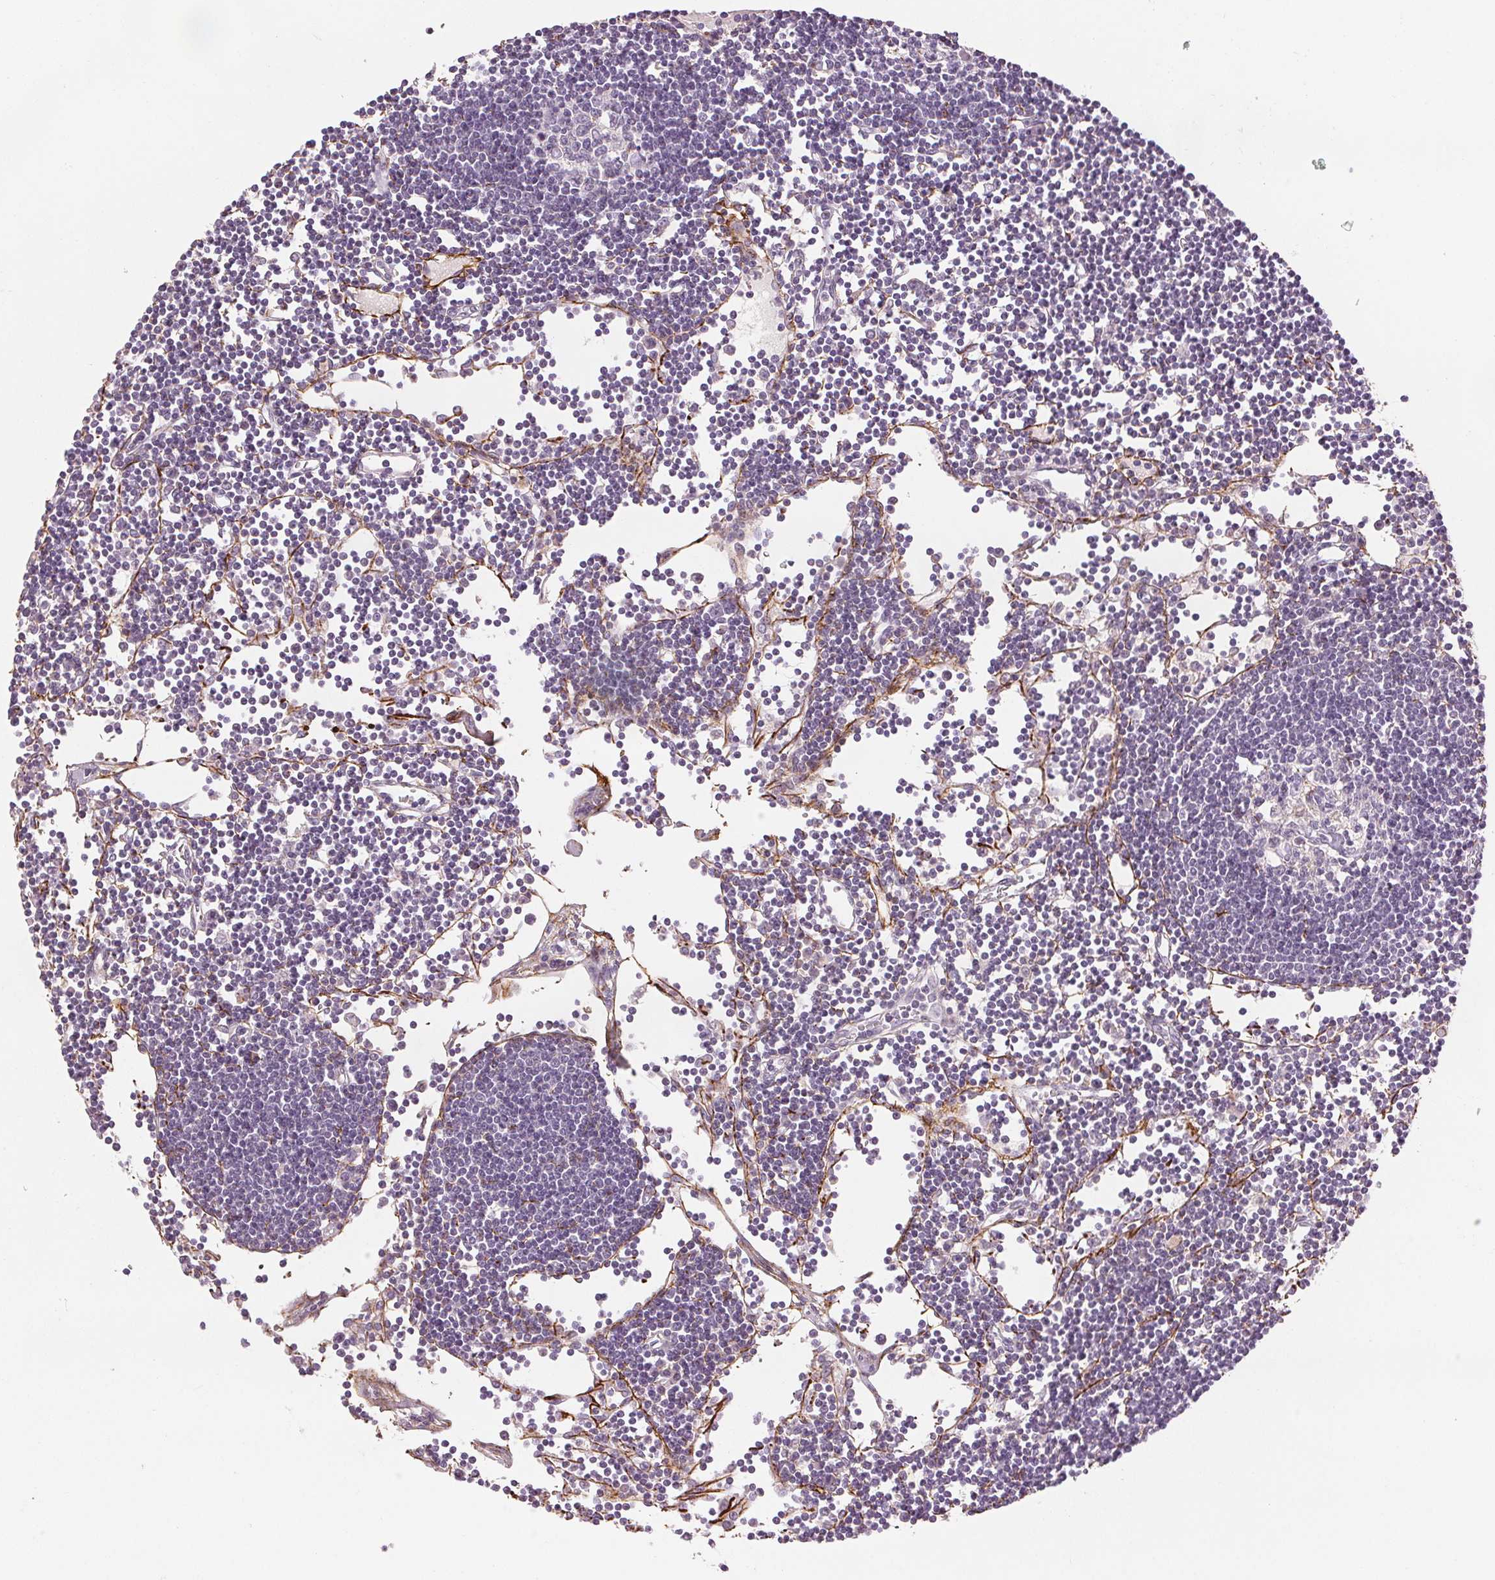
{"staining": {"intensity": "negative", "quantity": "none", "location": "none"}, "tissue": "lymph node", "cell_type": "Germinal center cells", "image_type": "normal", "snomed": [{"axis": "morphology", "description": "Normal tissue, NOS"}, {"axis": "topography", "description": "Lymph node"}], "caption": "This is an IHC micrograph of normal lymph node. There is no staining in germinal center cells.", "gene": "FBN1", "patient": {"sex": "female", "age": 65}}